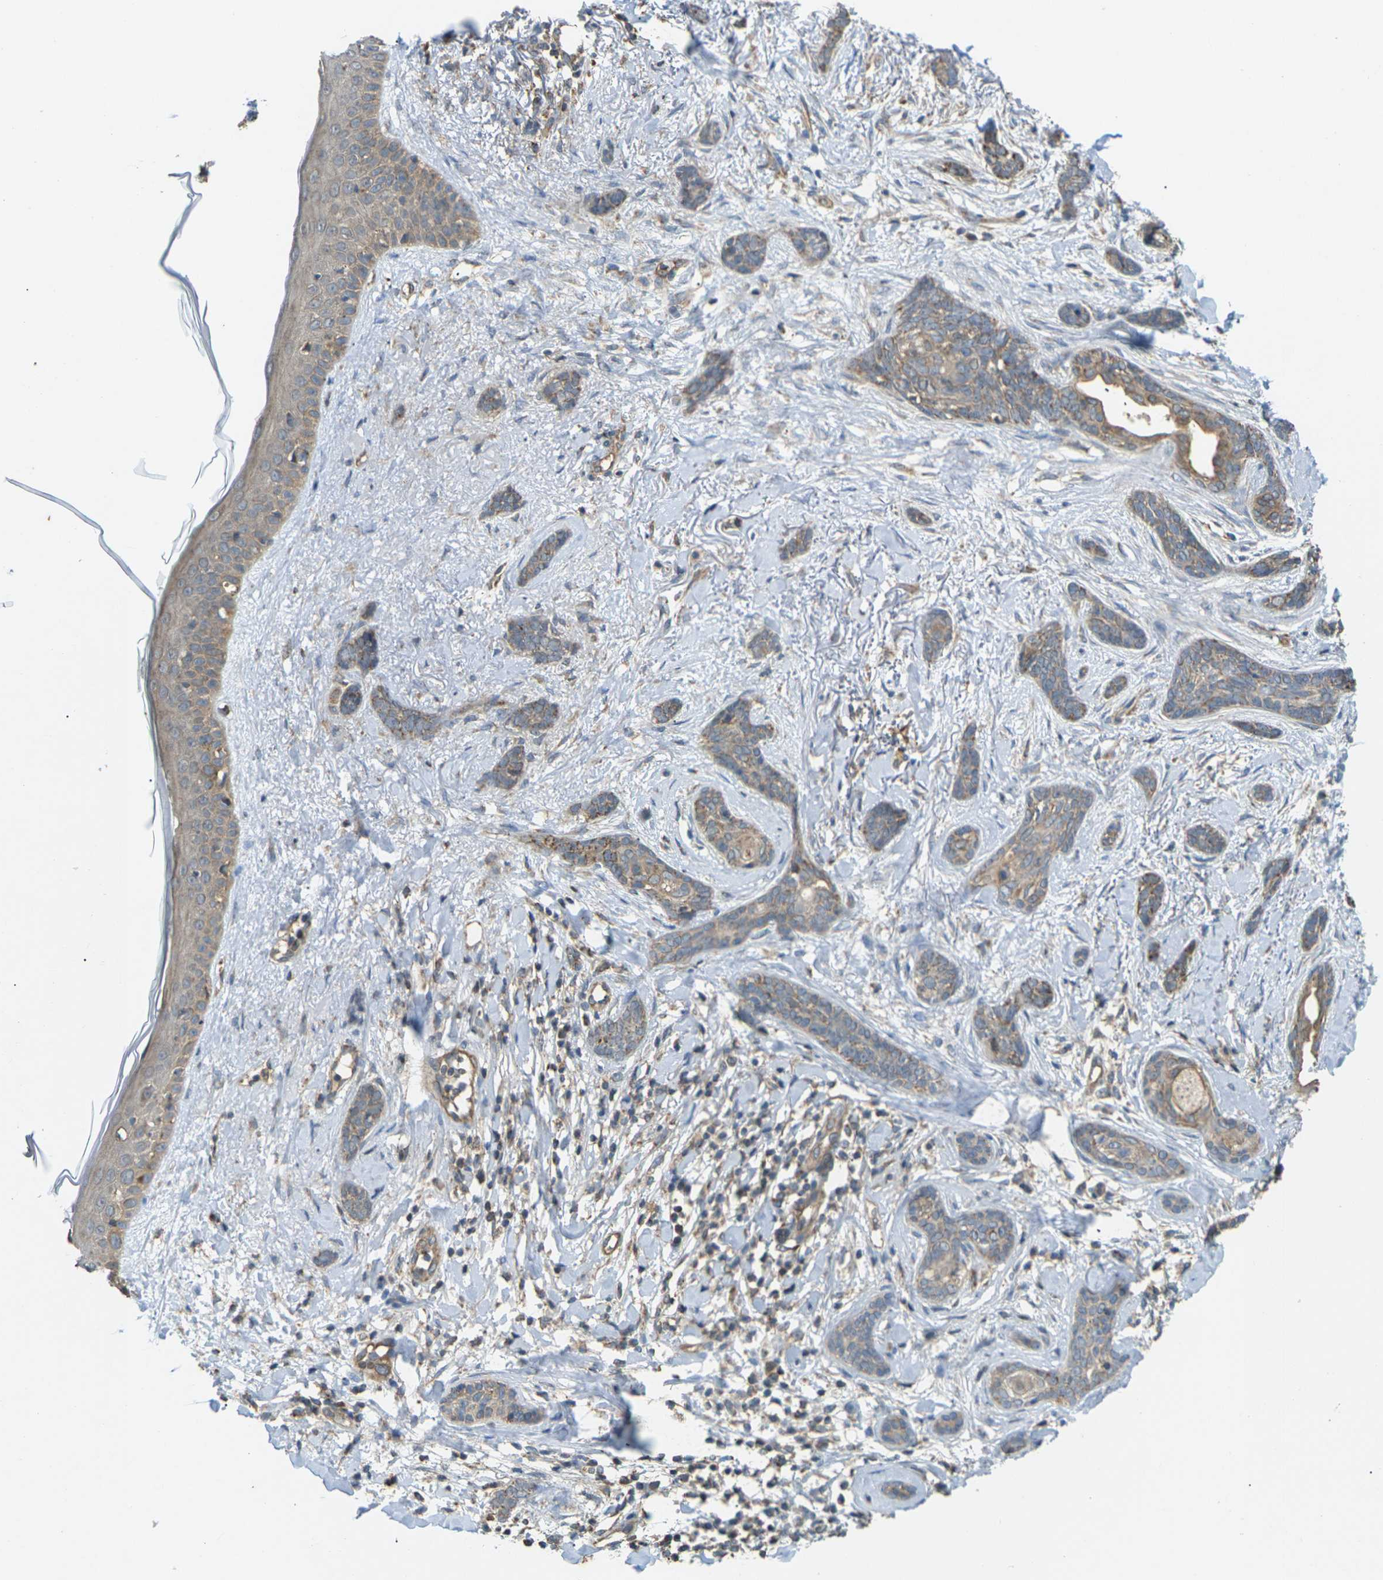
{"staining": {"intensity": "moderate", "quantity": ">75%", "location": "cytoplasmic/membranous"}, "tissue": "skin cancer", "cell_type": "Tumor cells", "image_type": "cancer", "snomed": [{"axis": "morphology", "description": "Basal cell carcinoma"}, {"axis": "morphology", "description": "Adnexal tumor, benign"}, {"axis": "topography", "description": "Skin"}], "caption": "DAB immunohistochemical staining of human skin cancer (benign adnexal tumor) shows moderate cytoplasmic/membranous protein staining in about >75% of tumor cells.", "gene": "KSR1", "patient": {"sex": "female", "age": 42}}